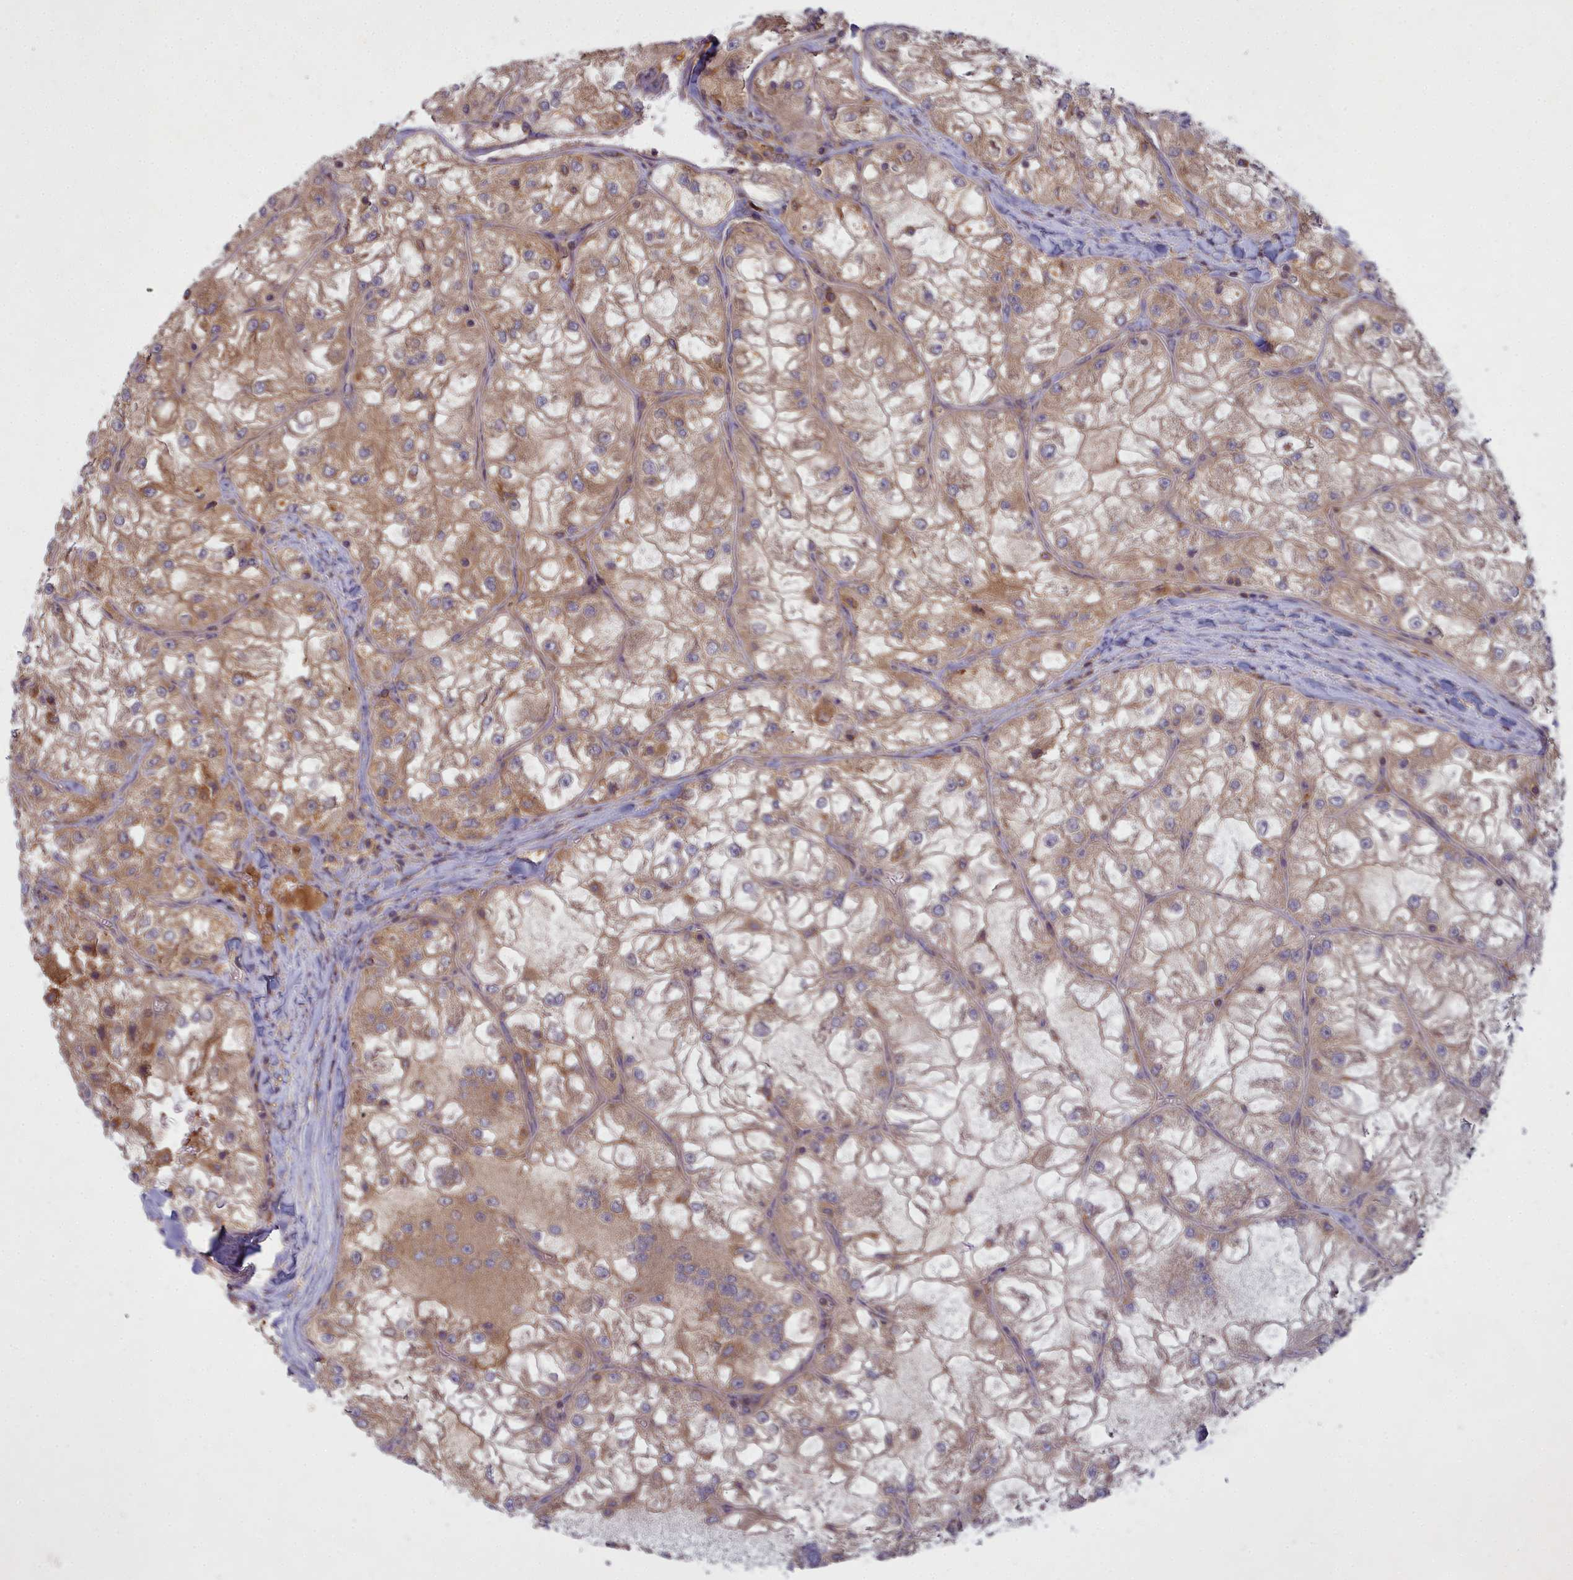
{"staining": {"intensity": "moderate", "quantity": ">75%", "location": "cytoplasmic/membranous"}, "tissue": "renal cancer", "cell_type": "Tumor cells", "image_type": "cancer", "snomed": [{"axis": "morphology", "description": "Adenocarcinoma, NOS"}, {"axis": "topography", "description": "Kidney"}], "caption": "Protein expression analysis of renal adenocarcinoma shows moderate cytoplasmic/membranous expression in approximately >75% of tumor cells.", "gene": "CCDC167", "patient": {"sex": "female", "age": 72}}